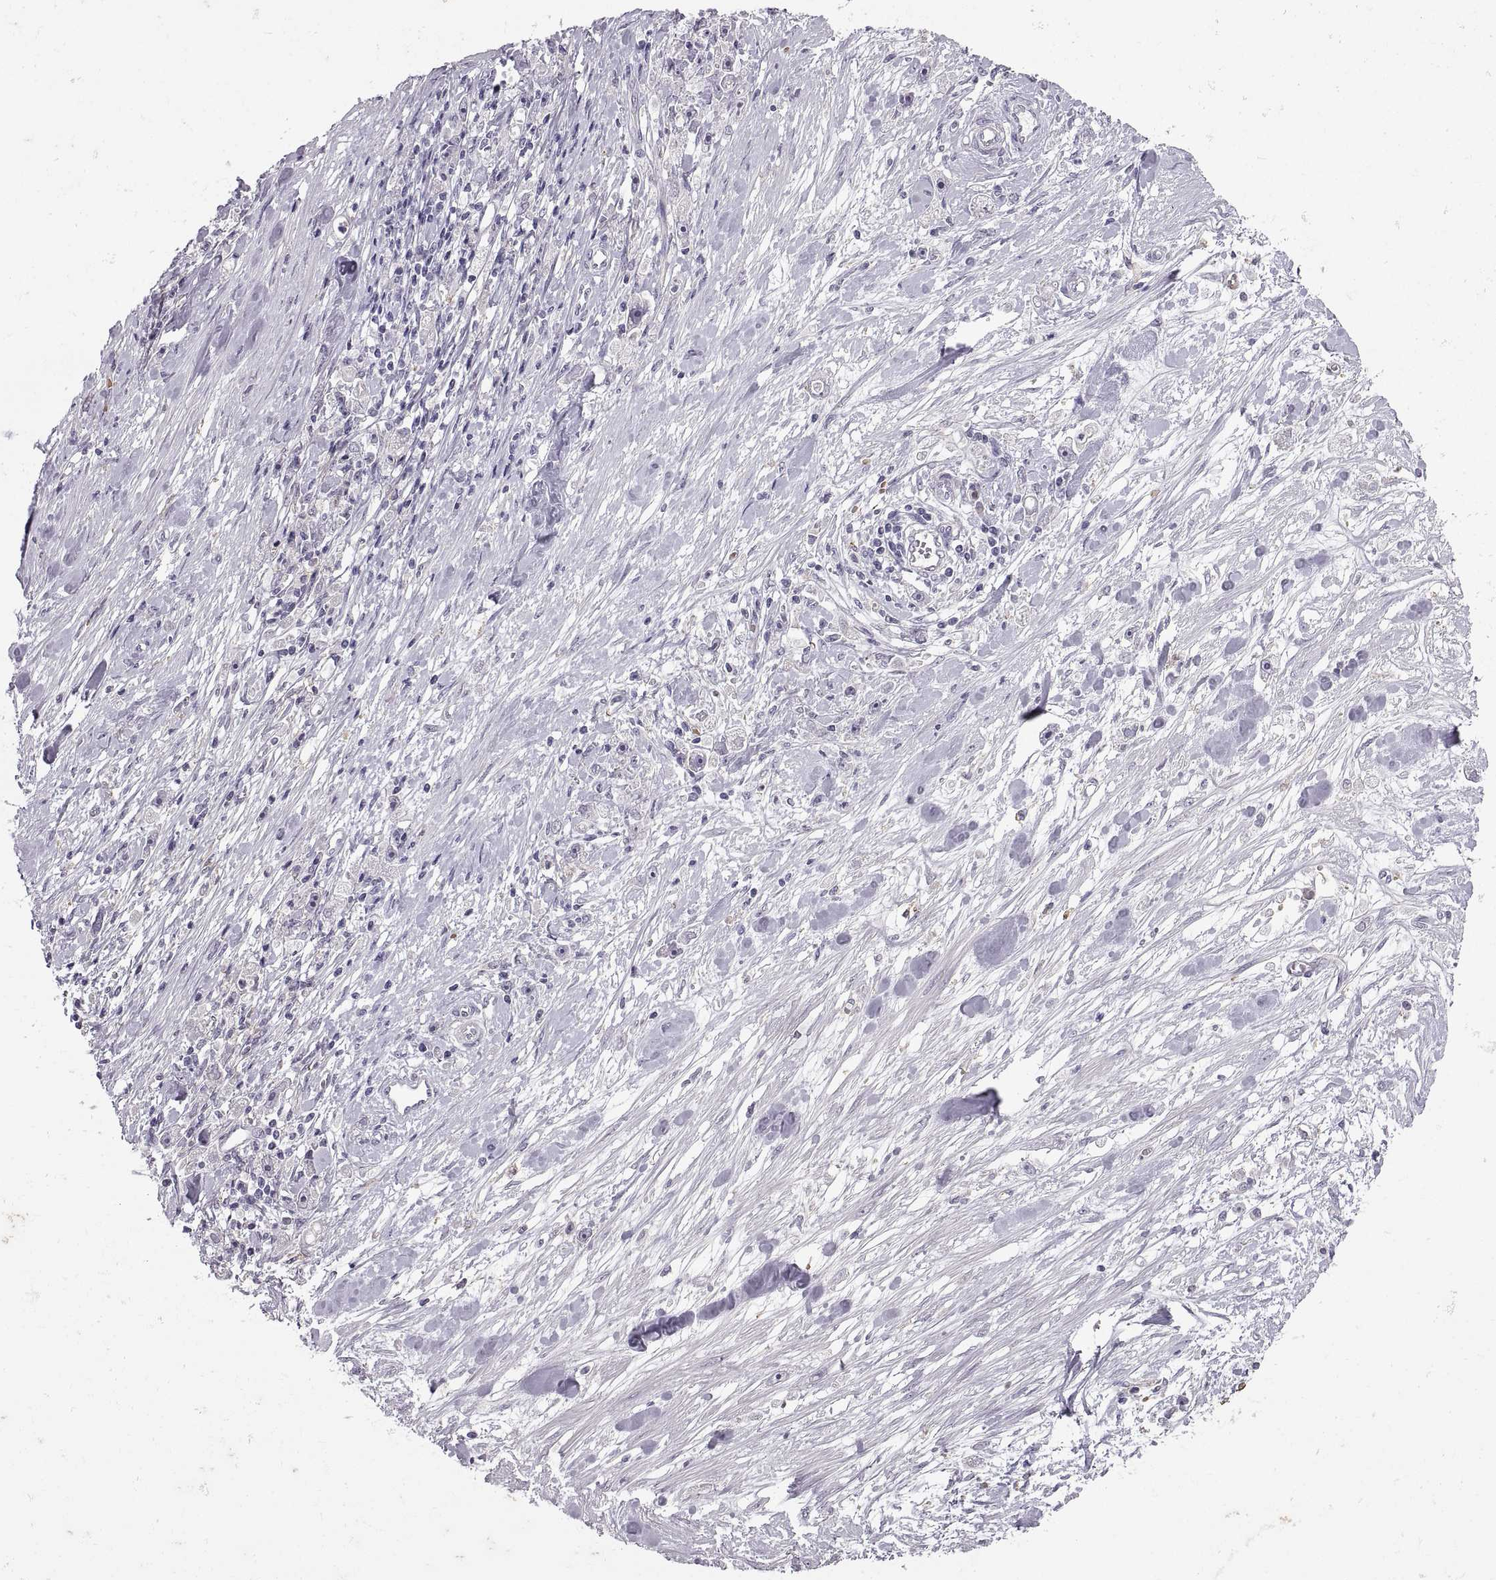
{"staining": {"intensity": "negative", "quantity": "none", "location": "none"}, "tissue": "stomach cancer", "cell_type": "Tumor cells", "image_type": "cancer", "snomed": [{"axis": "morphology", "description": "Adenocarcinoma, NOS"}, {"axis": "topography", "description": "Stomach"}], "caption": "Tumor cells are negative for protein expression in human stomach cancer (adenocarcinoma). The staining was performed using DAB to visualize the protein expression in brown, while the nuclei were stained in blue with hematoxylin (Magnification: 20x).", "gene": "MEIOC", "patient": {"sex": "female", "age": 59}}